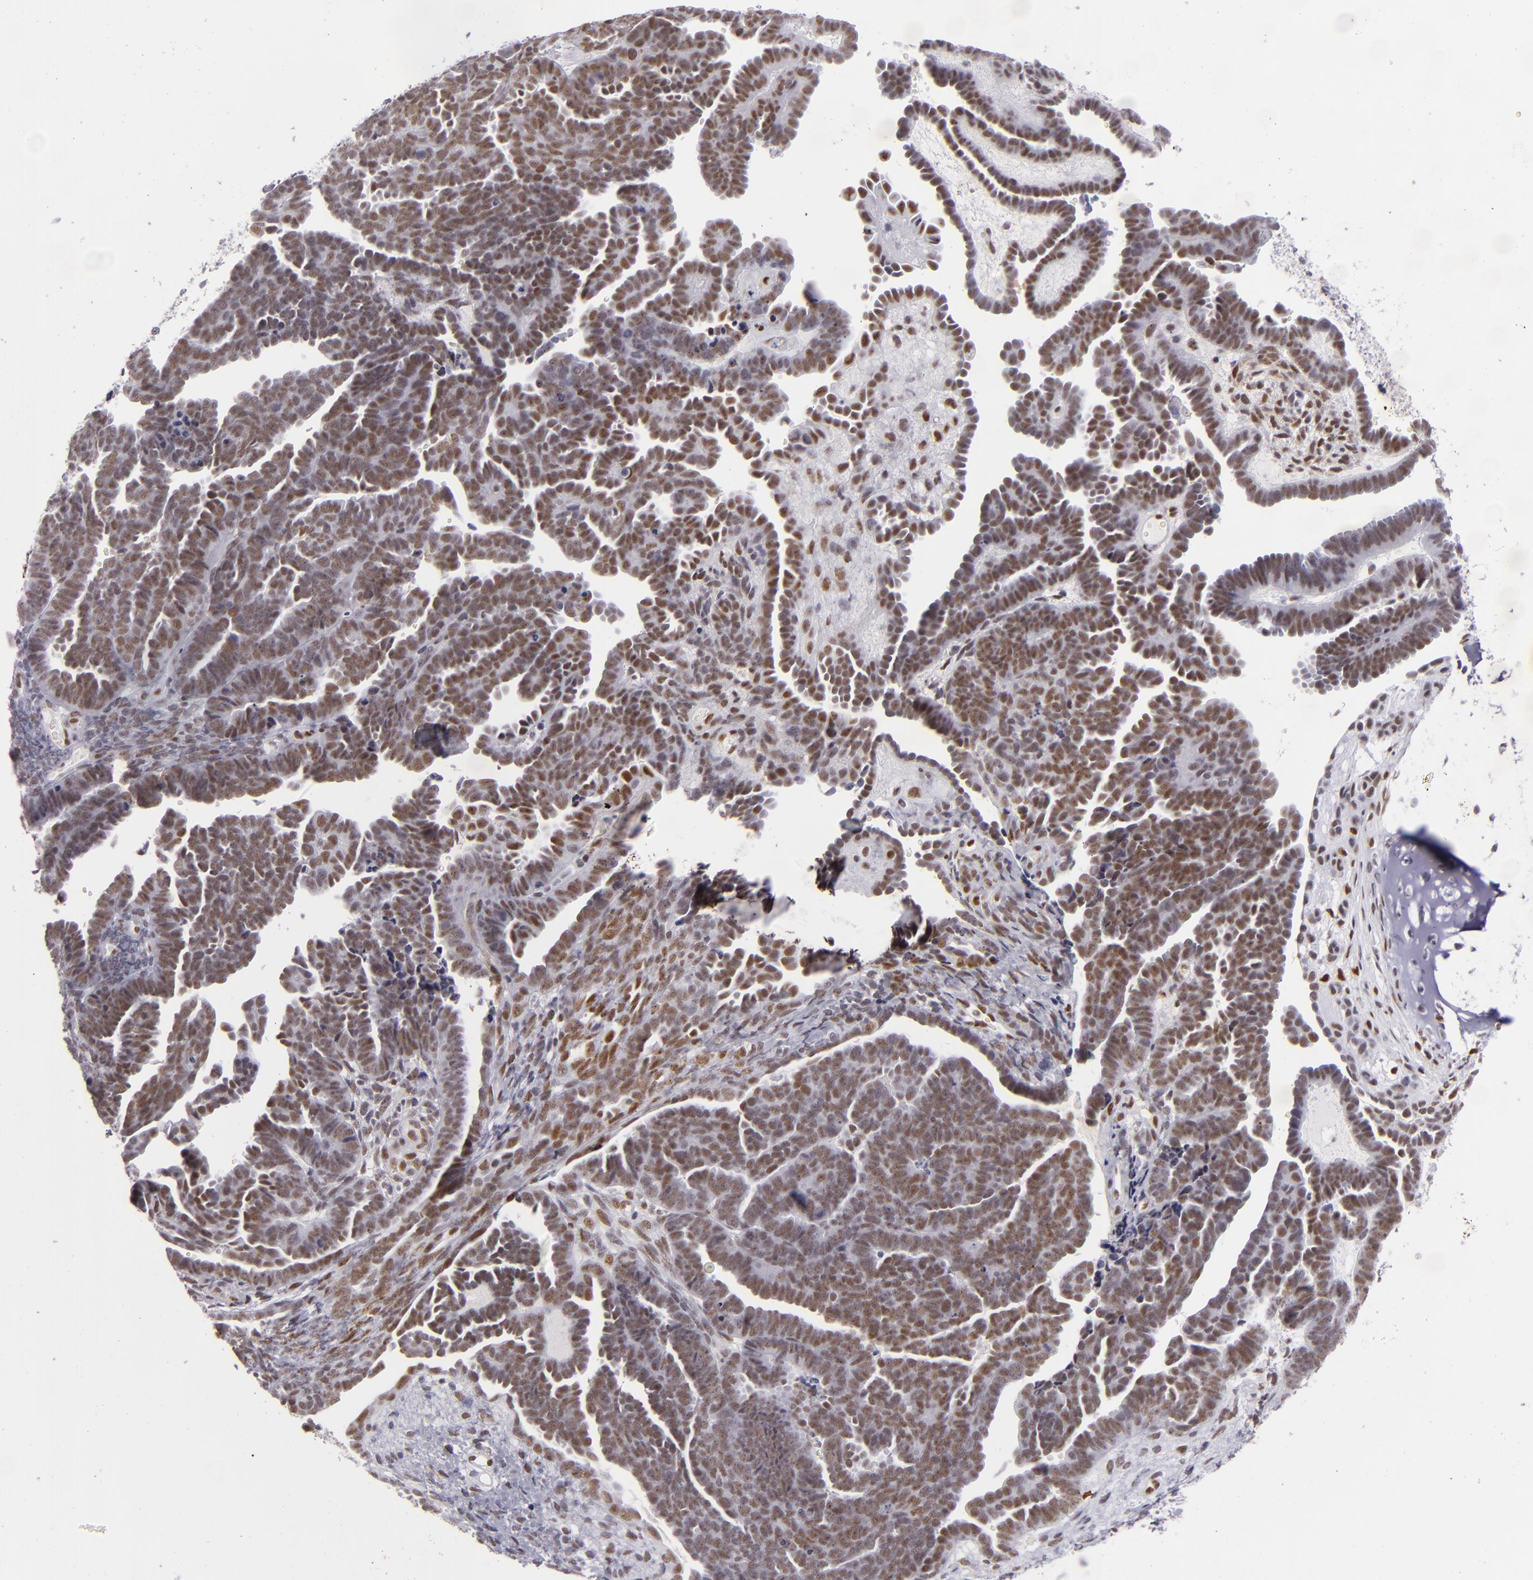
{"staining": {"intensity": "moderate", "quantity": ">75%", "location": "nuclear"}, "tissue": "endometrial cancer", "cell_type": "Tumor cells", "image_type": "cancer", "snomed": [{"axis": "morphology", "description": "Neoplasm, malignant, NOS"}, {"axis": "topography", "description": "Endometrium"}], "caption": "Neoplasm (malignant) (endometrial) stained with DAB (3,3'-diaminobenzidine) immunohistochemistry shows medium levels of moderate nuclear expression in about >75% of tumor cells. (Stains: DAB (3,3'-diaminobenzidine) in brown, nuclei in blue, Microscopy: brightfield microscopy at high magnification).", "gene": "TOP3A", "patient": {"sex": "female", "age": 74}}